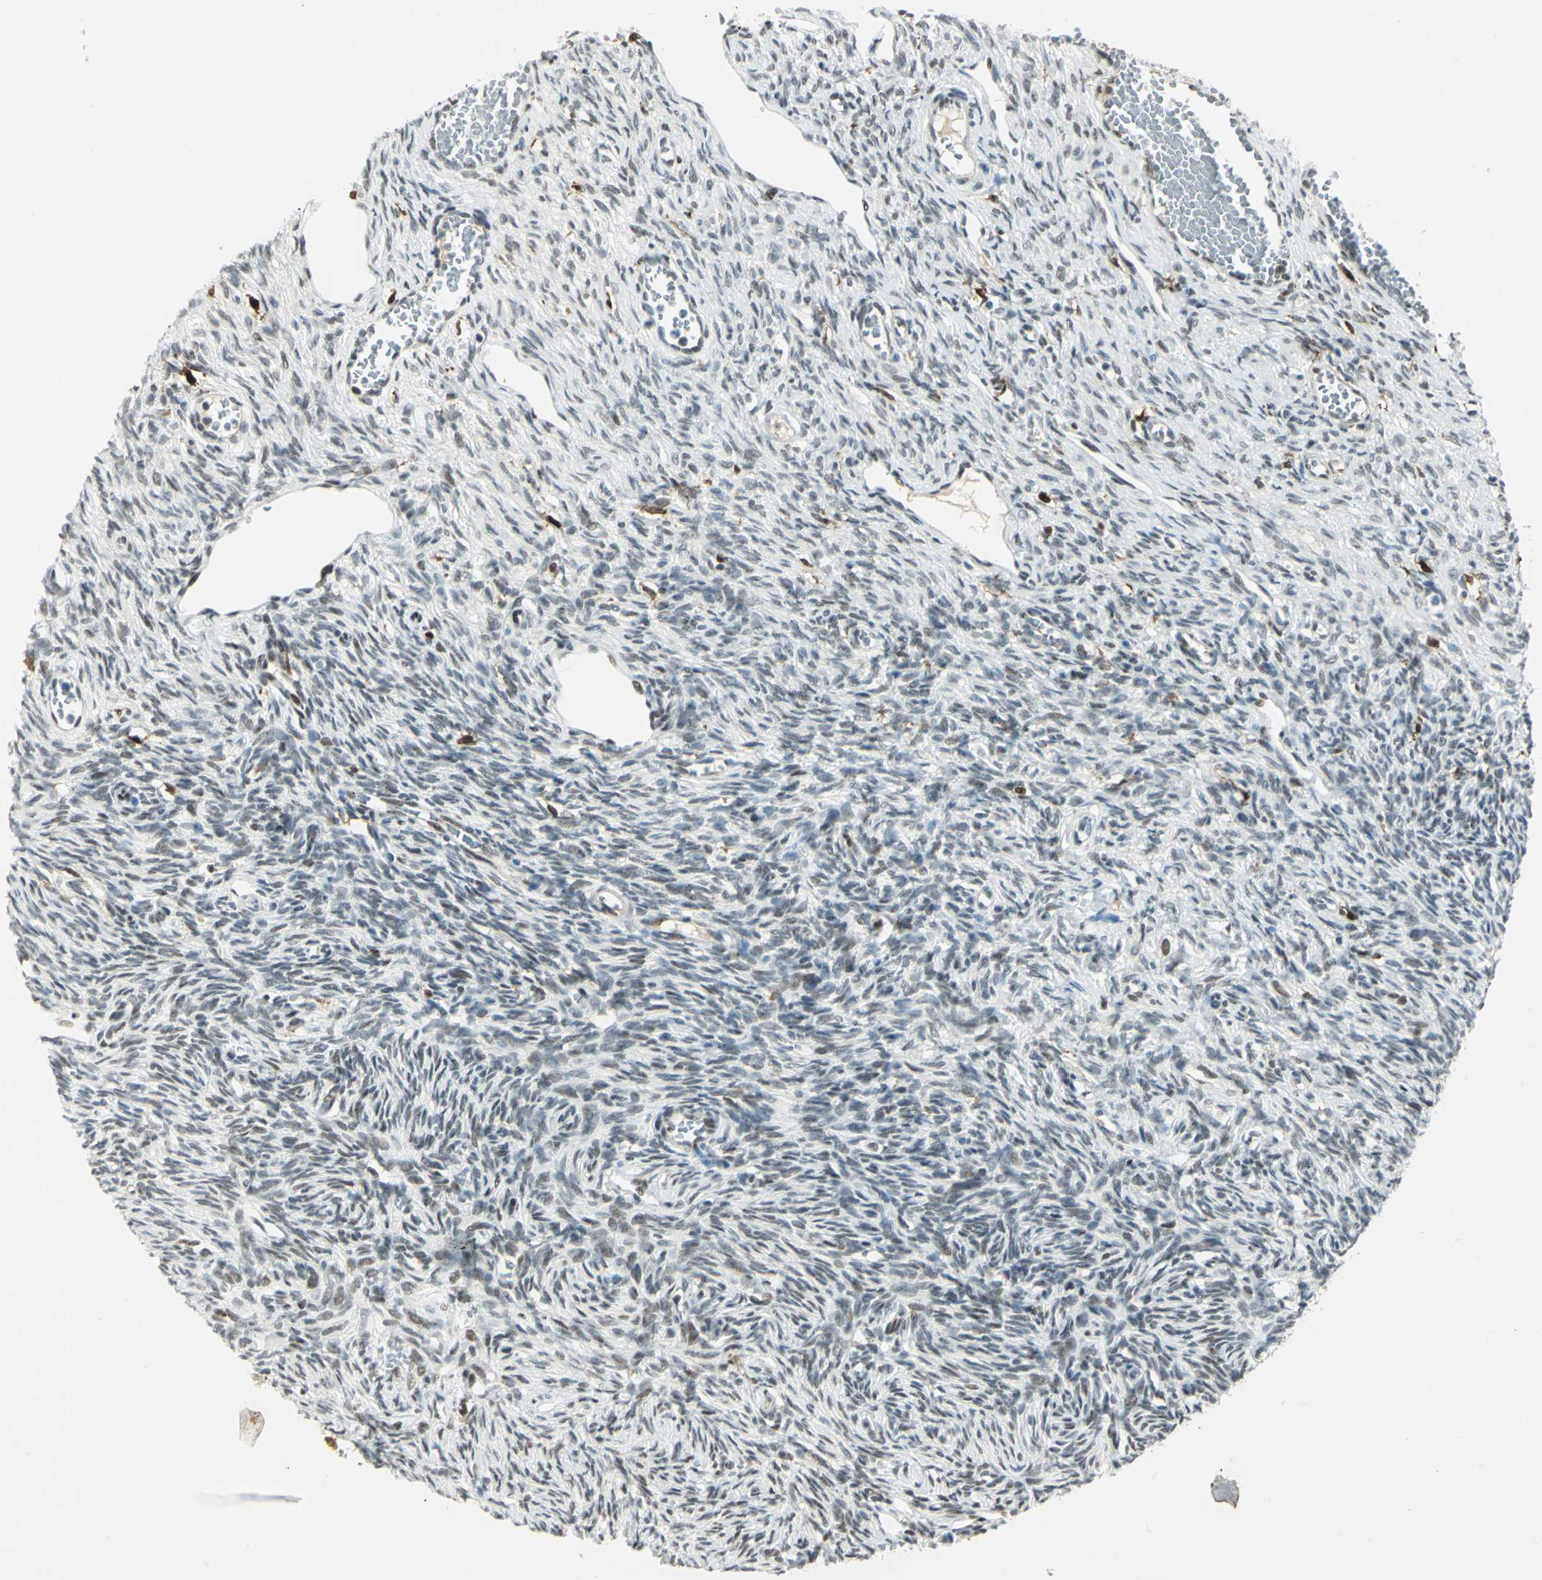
{"staining": {"intensity": "moderate", "quantity": "25%-75%", "location": "nuclear"}, "tissue": "ovary", "cell_type": "Ovarian stroma cells", "image_type": "normal", "snomed": [{"axis": "morphology", "description": "Normal tissue, NOS"}, {"axis": "topography", "description": "Ovary"}], "caption": "A brown stain highlights moderate nuclear positivity of a protein in ovarian stroma cells of unremarkable human ovary. Using DAB (3,3'-diaminobenzidine) (brown) and hematoxylin (blue) stains, captured at high magnification using brightfield microscopy.", "gene": "MTMR10", "patient": {"sex": "female", "age": 33}}